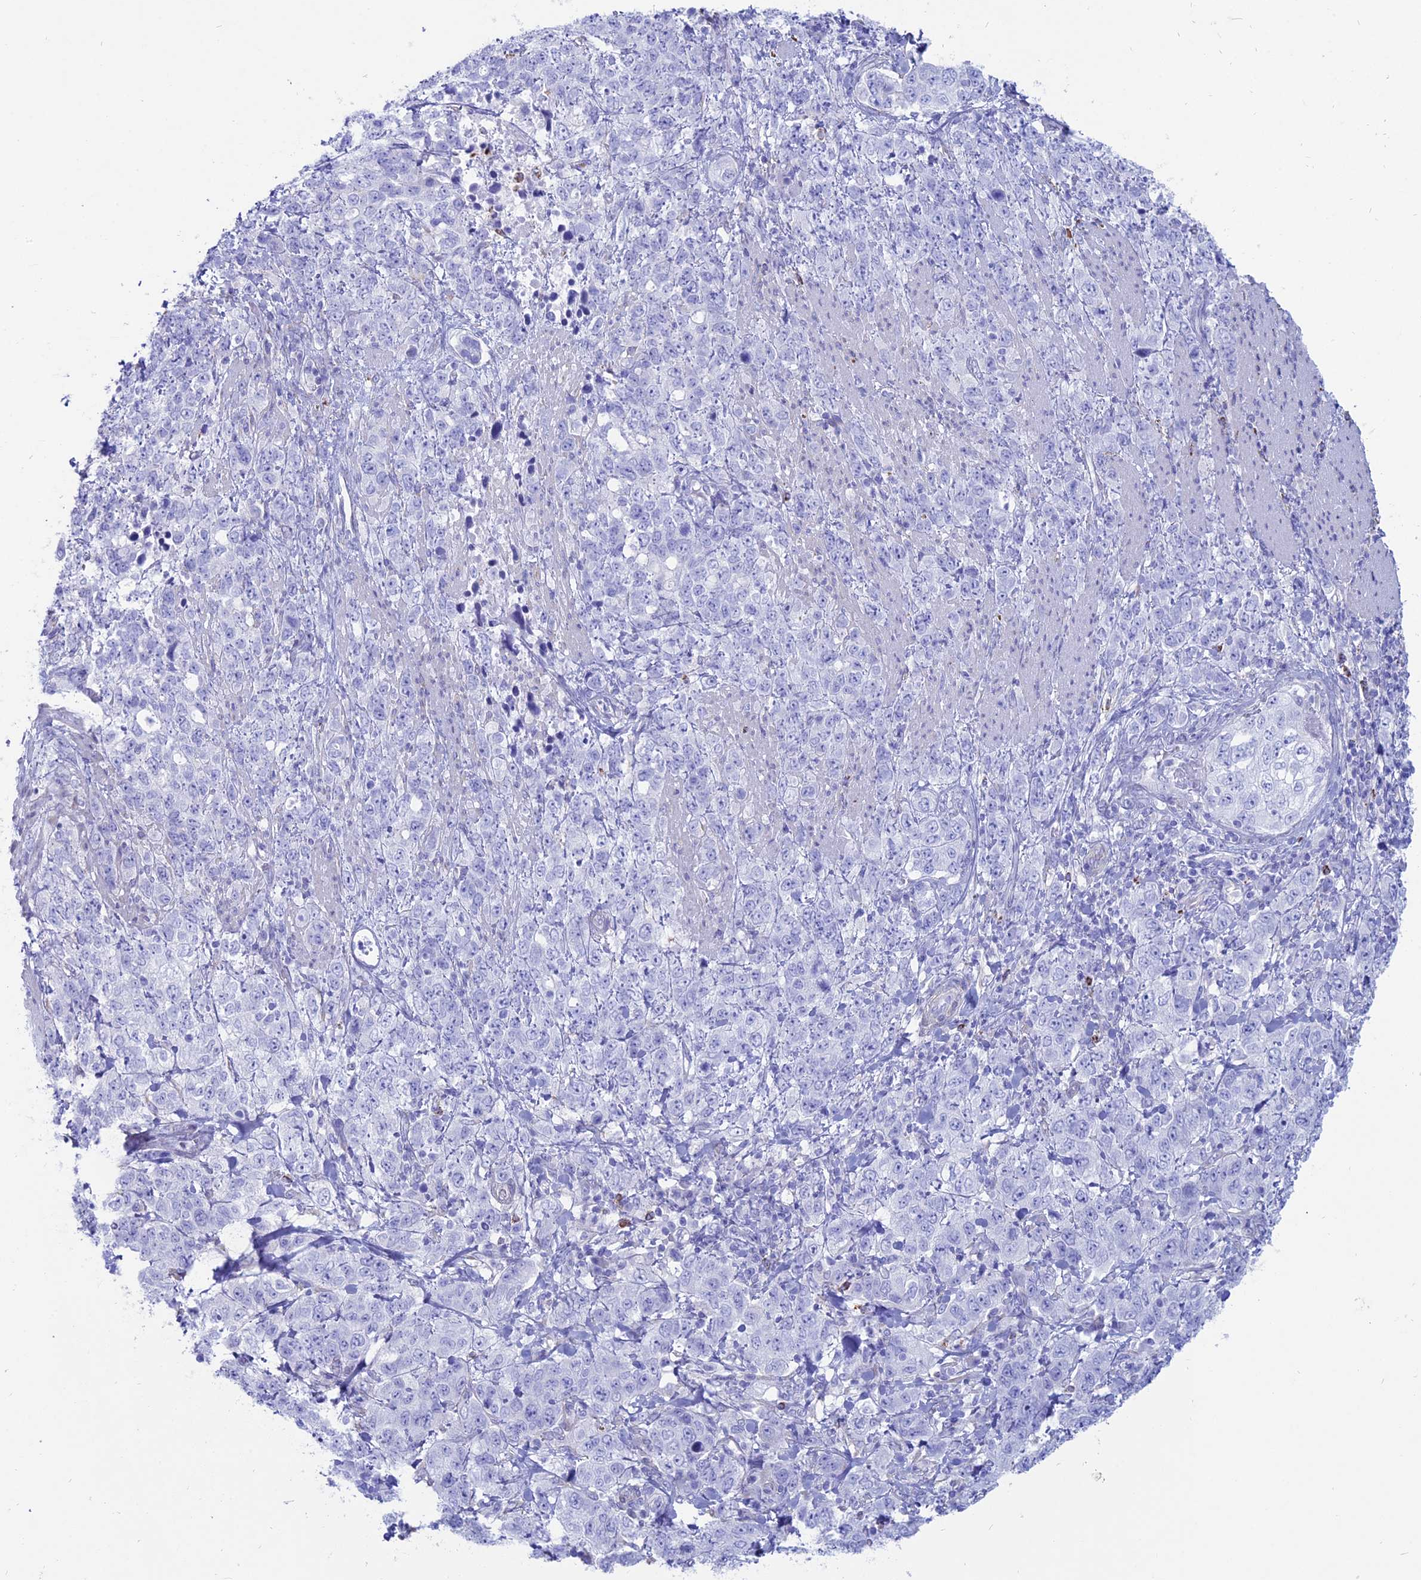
{"staining": {"intensity": "negative", "quantity": "none", "location": "none"}, "tissue": "stomach cancer", "cell_type": "Tumor cells", "image_type": "cancer", "snomed": [{"axis": "morphology", "description": "Adenocarcinoma, NOS"}, {"axis": "topography", "description": "Stomach"}], "caption": "Human stomach cancer (adenocarcinoma) stained for a protein using immunohistochemistry (IHC) displays no staining in tumor cells.", "gene": "OR2AE1", "patient": {"sex": "male", "age": 48}}